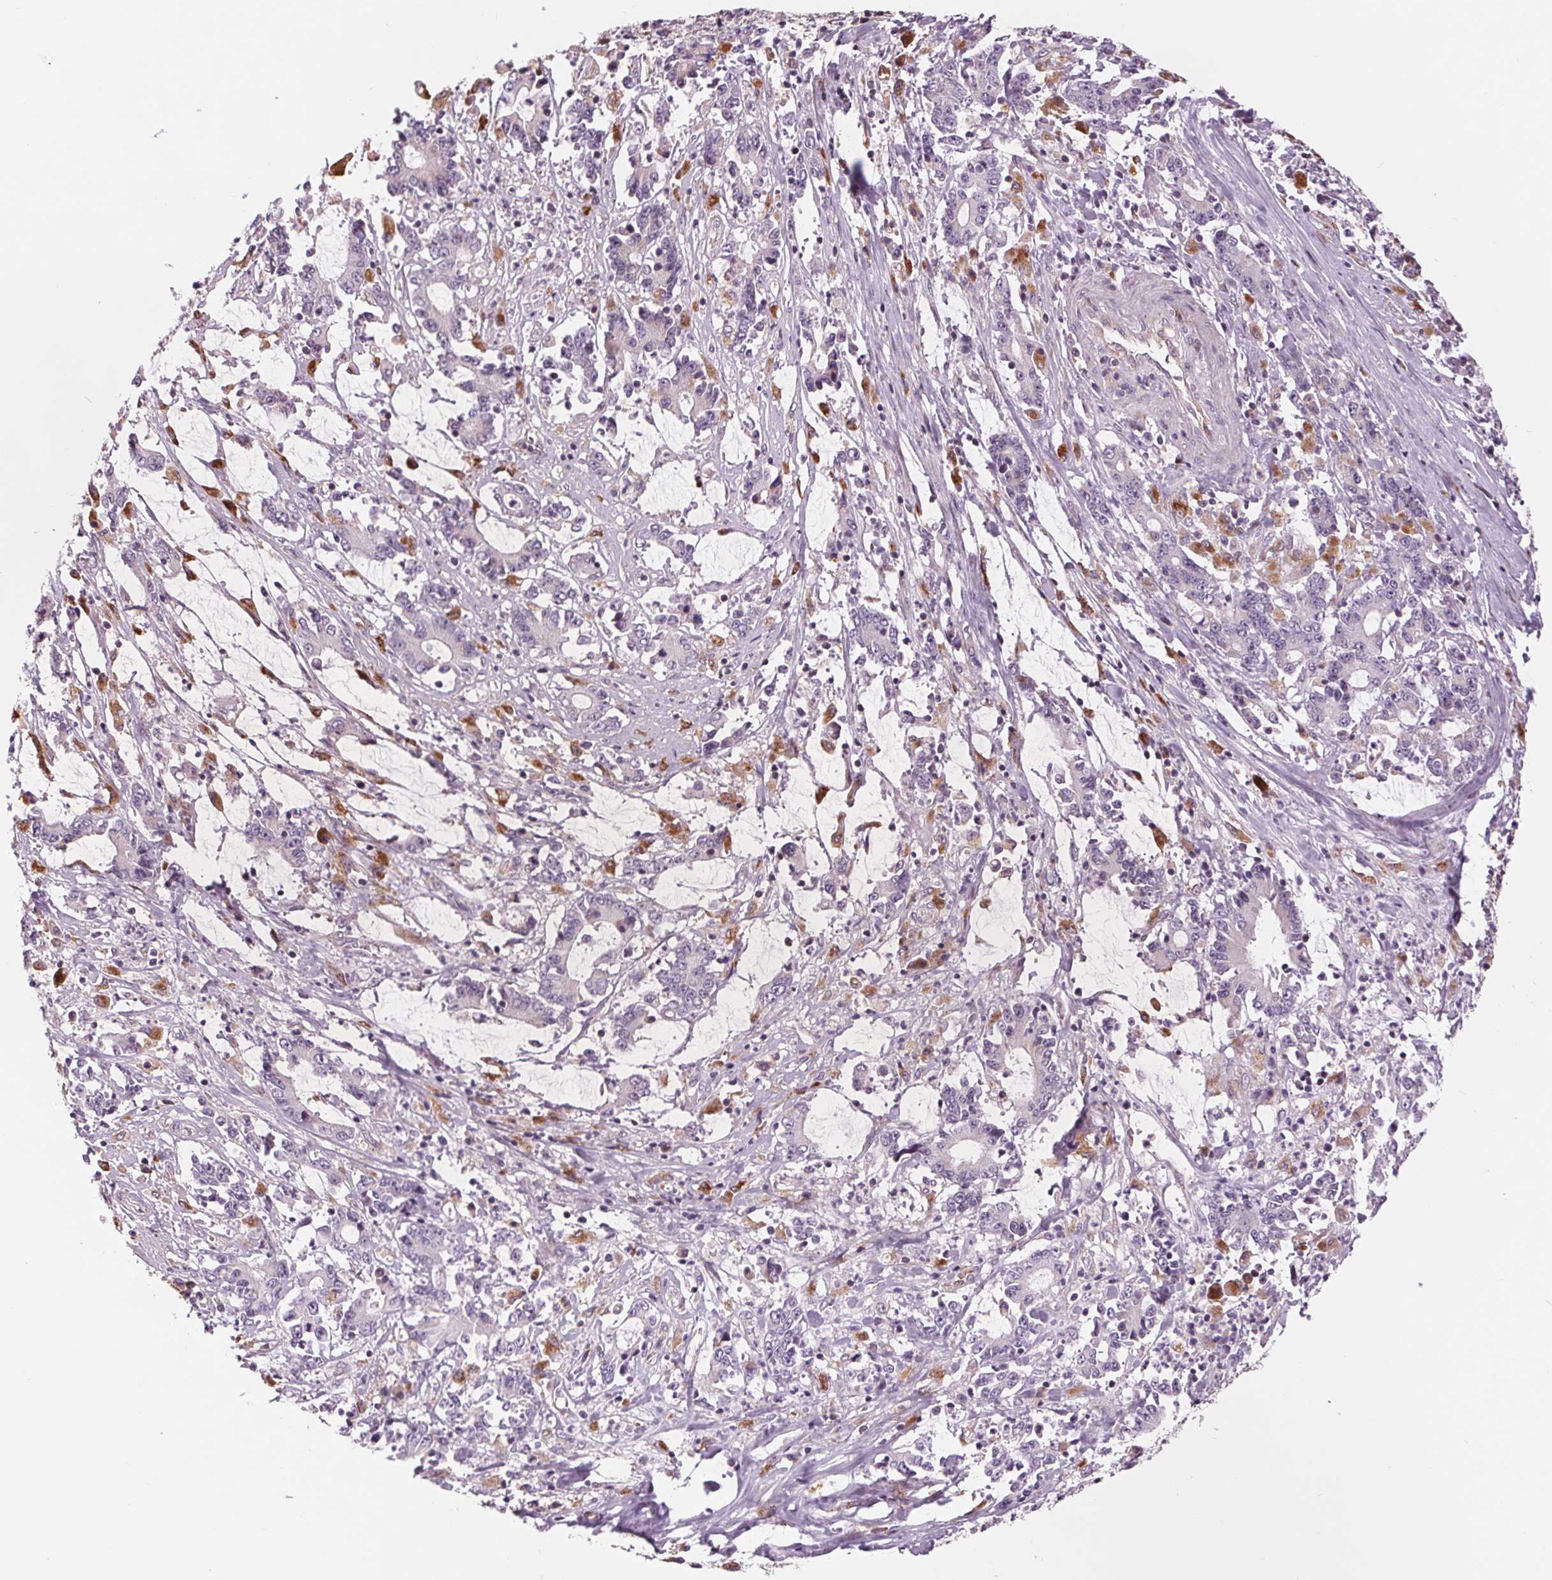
{"staining": {"intensity": "negative", "quantity": "none", "location": "none"}, "tissue": "stomach cancer", "cell_type": "Tumor cells", "image_type": "cancer", "snomed": [{"axis": "morphology", "description": "Adenocarcinoma, NOS"}, {"axis": "topography", "description": "Stomach, upper"}], "caption": "Protein analysis of adenocarcinoma (stomach) shows no significant expression in tumor cells.", "gene": "SAMD5", "patient": {"sex": "male", "age": 68}}